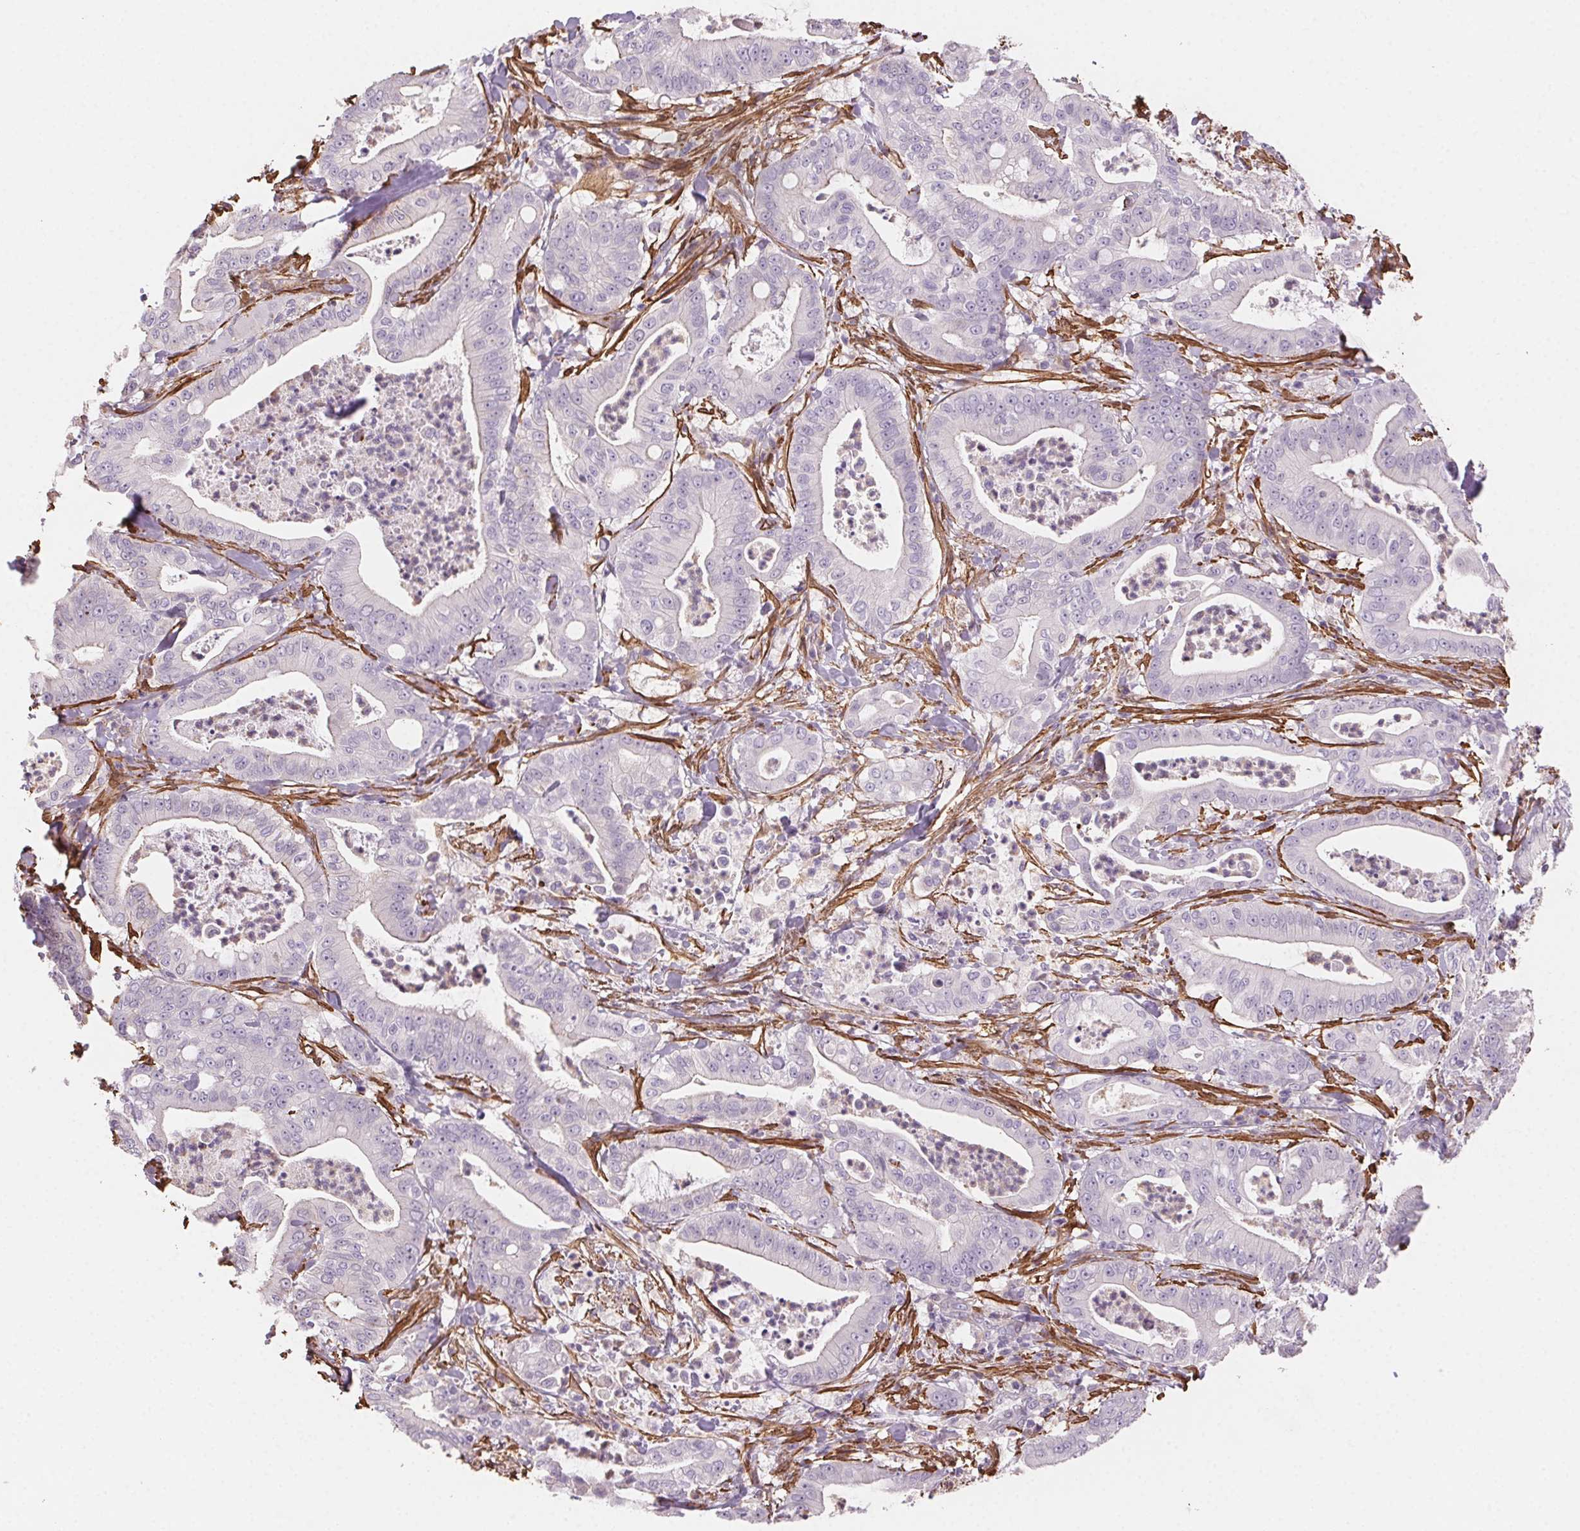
{"staining": {"intensity": "negative", "quantity": "none", "location": "none"}, "tissue": "pancreatic cancer", "cell_type": "Tumor cells", "image_type": "cancer", "snomed": [{"axis": "morphology", "description": "Adenocarcinoma, NOS"}, {"axis": "topography", "description": "Pancreas"}], "caption": "An image of human pancreatic cancer (adenocarcinoma) is negative for staining in tumor cells.", "gene": "GPX8", "patient": {"sex": "male", "age": 71}}